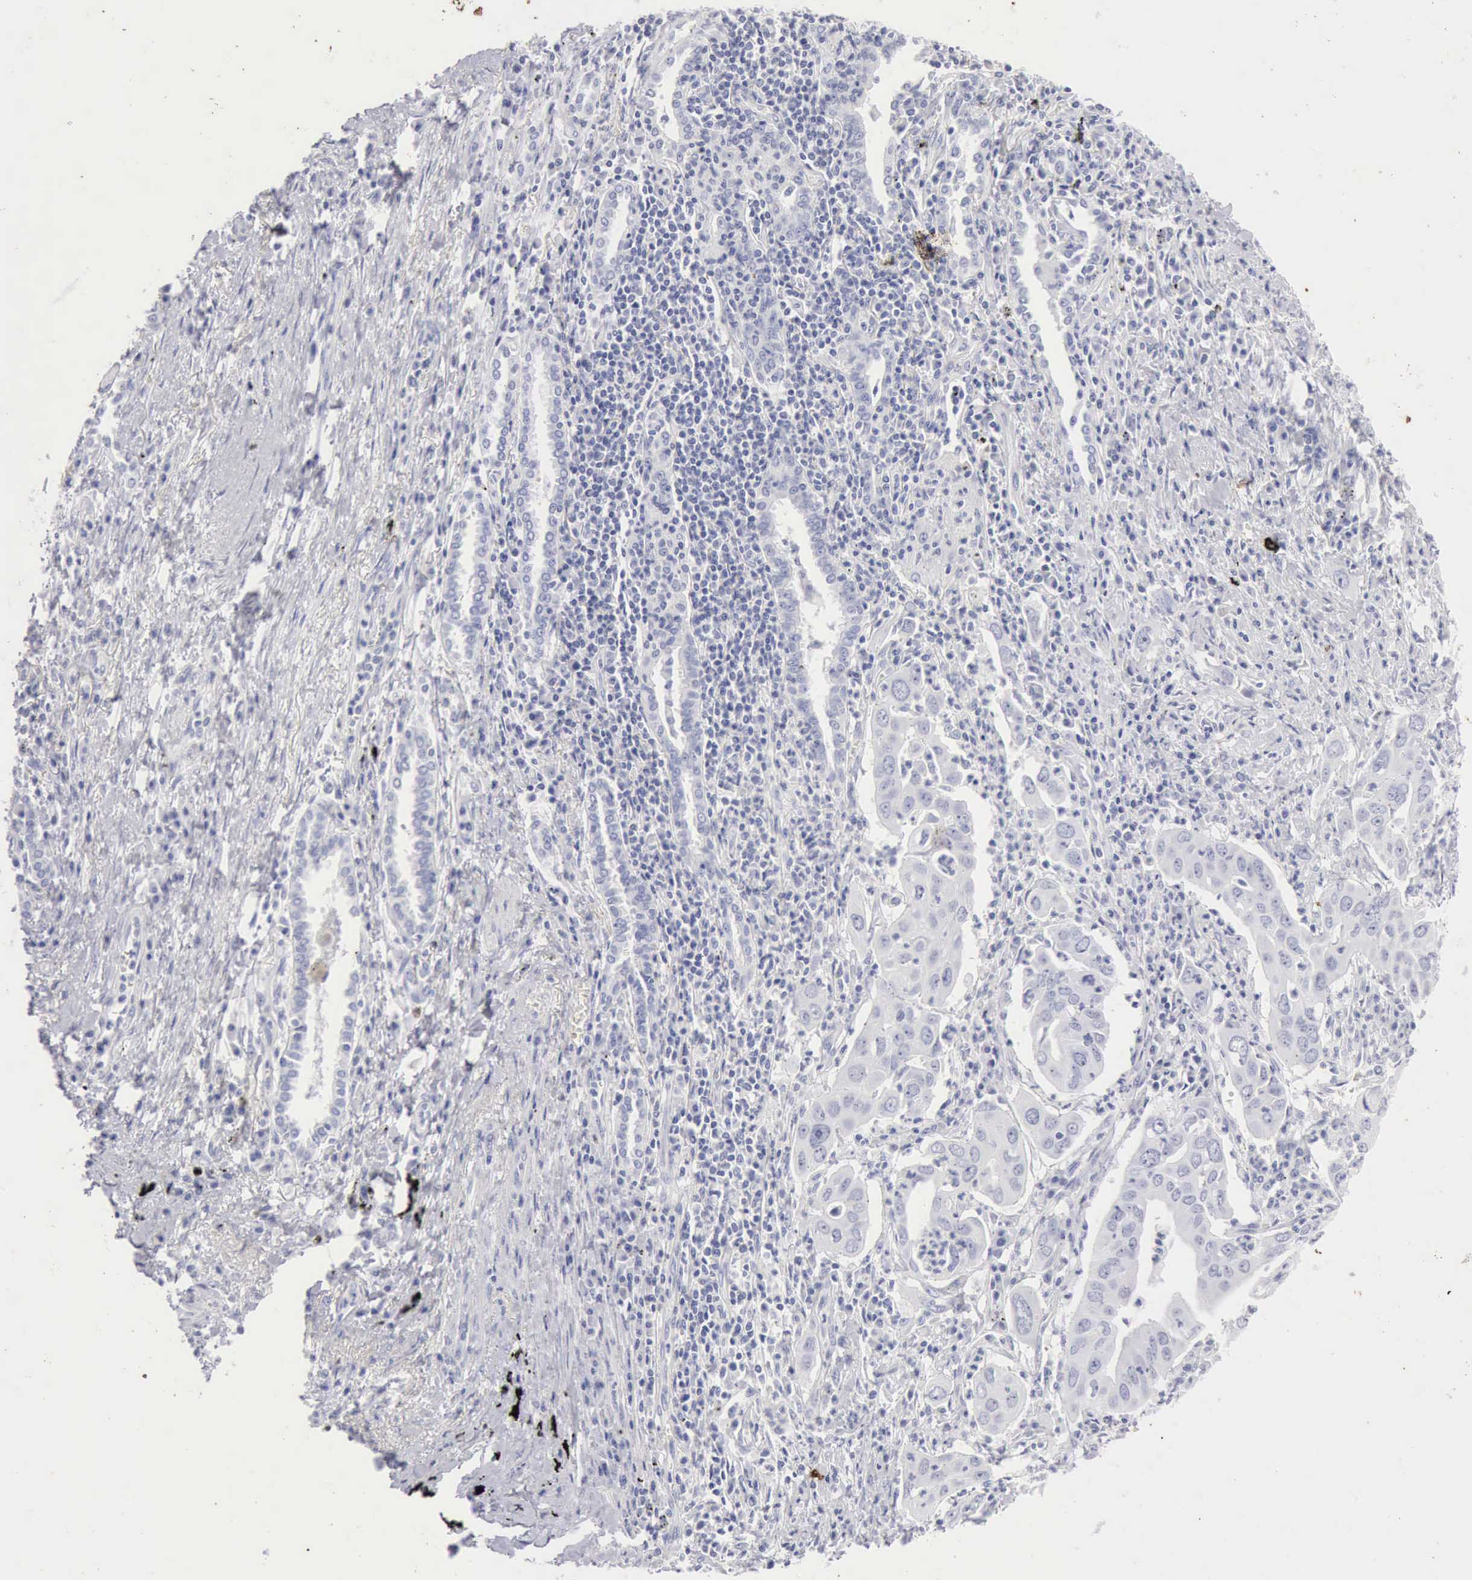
{"staining": {"intensity": "negative", "quantity": "none", "location": "none"}, "tissue": "lung cancer", "cell_type": "Tumor cells", "image_type": "cancer", "snomed": [{"axis": "morphology", "description": "Adenocarcinoma, NOS"}, {"axis": "topography", "description": "Lung"}], "caption": "Immunohistochemistry micrograph of neoplastic tissue: lung adenocarcinoma stained with DAB demonstrates no significant protein staining in tumor cells.", "gene": "KRT10", "patient": {"sex": "male", "age": 48}}